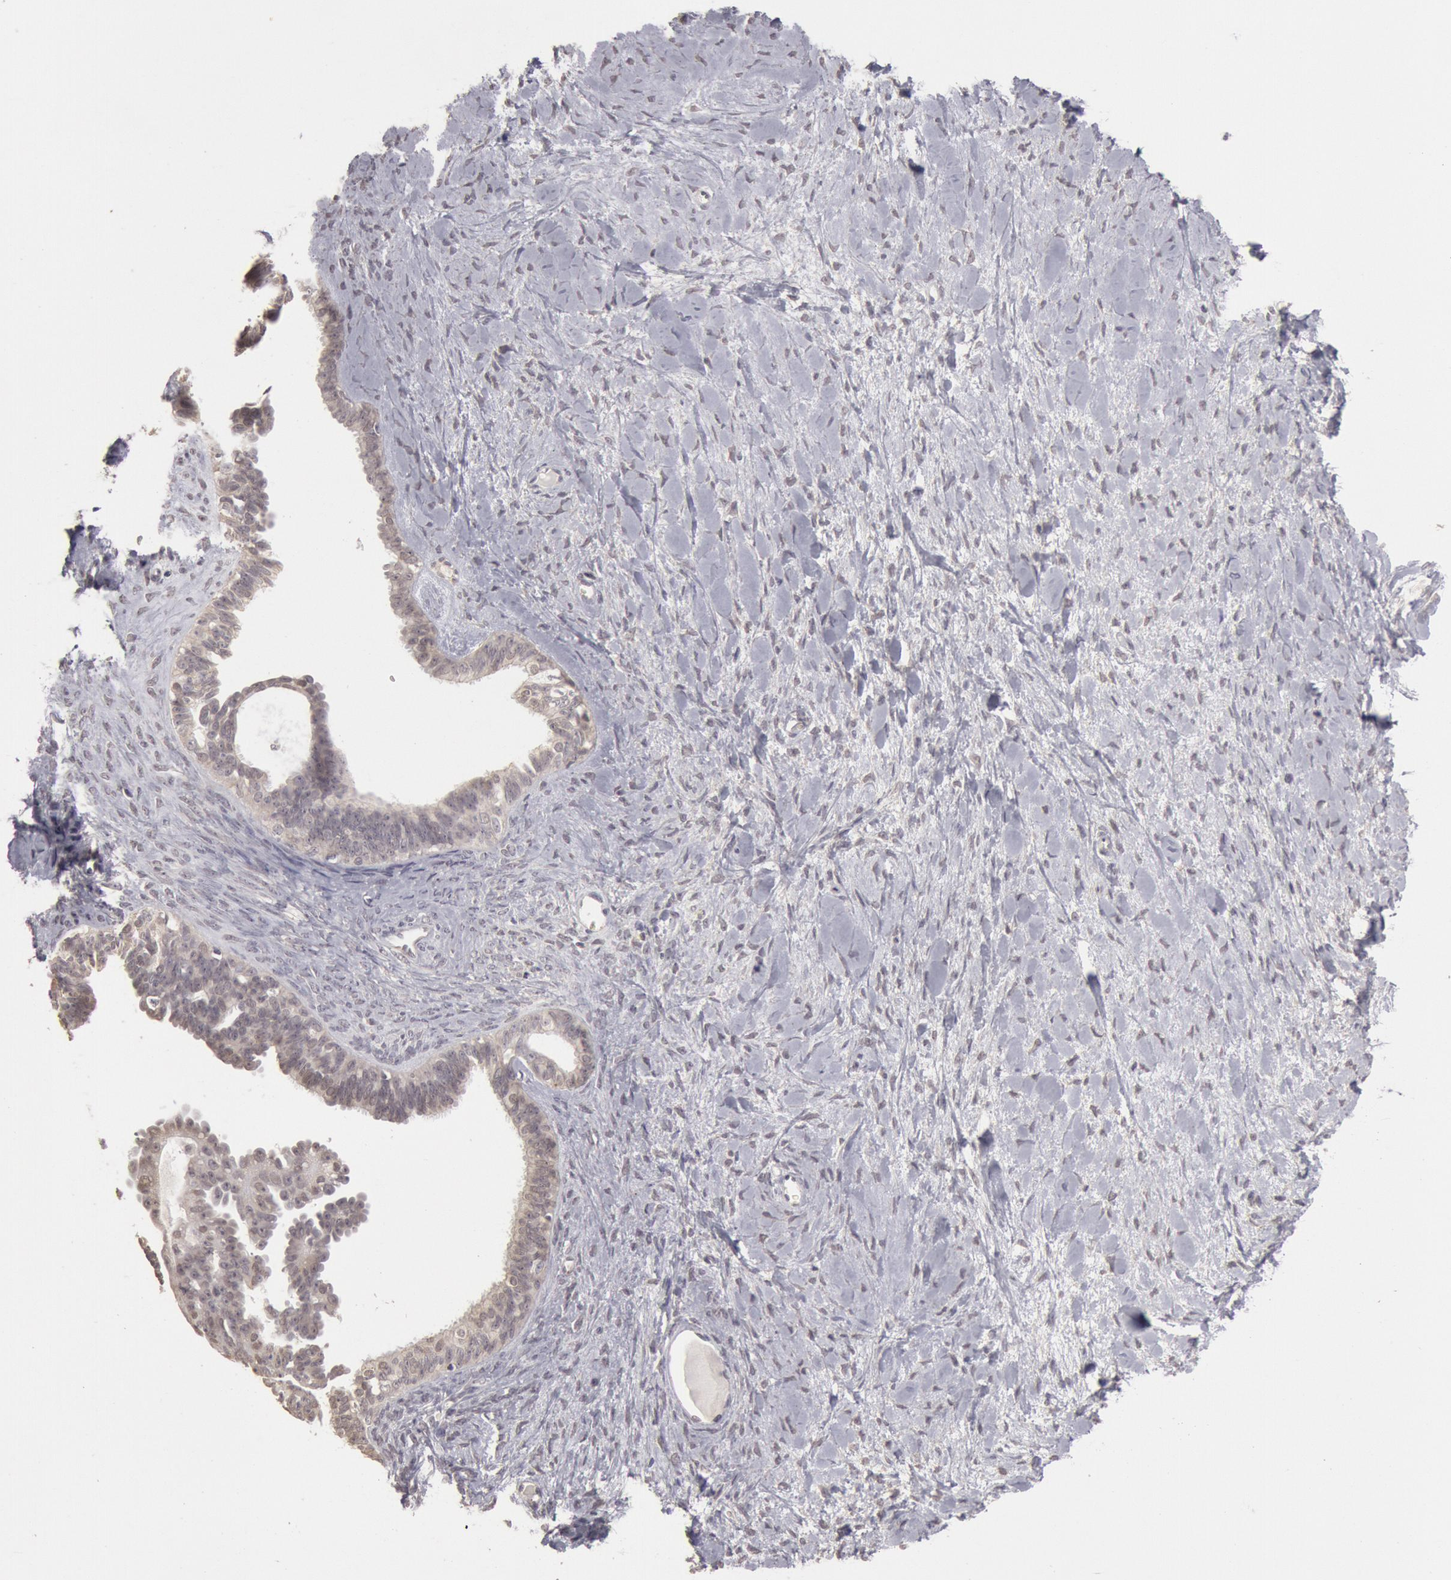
{"staining": {"intensity": "negative", "quantity": "none", "location": "none"}, "tissue": "ovarian cancer", "cell_type": "Tumor cells", "image_type": "cancer", "snomed": [{"axis": "morphology", "description": "Cystadenocarcinoma, serous, NOS"}, {"axis": "topography", "description": "Ovary"}], "caption": "Tumor cells are negative for brown protein staining in ovarian cancer. The staining is performed using DAB (3,3'-diaminobenzidine) brown chromogen with nuclei counter-stained in using hematoxylin.", "gene": "RIMBP3C", "patient": {"sex": "female", "age": 71}}